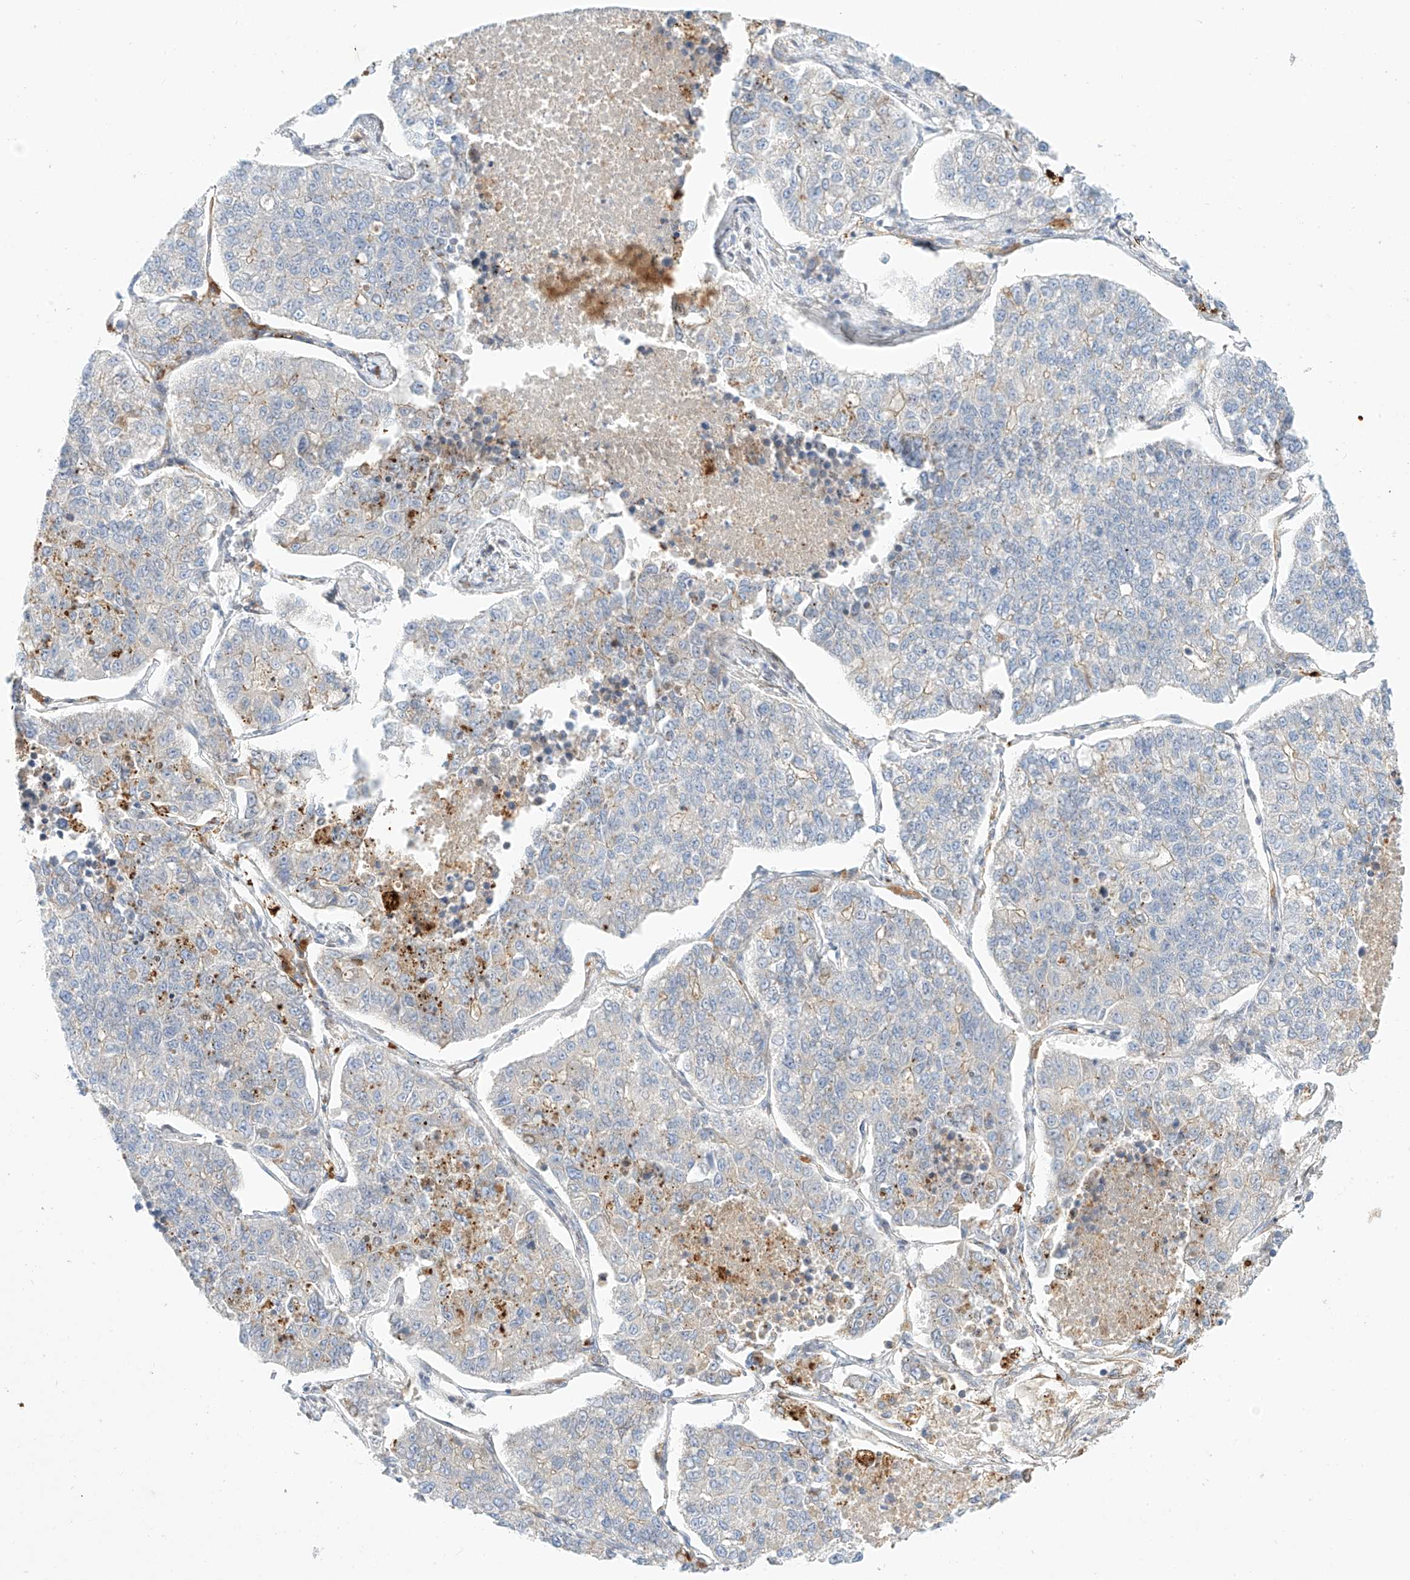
{"staining": {"intensity": "weak", "quantity": "<25%", "location": "cytoplasmic/membranous"}, "tissue": "lung cancer", "cell_type": "Tumor cells", "image_type": "cancer", "snomed": [{"axis": "morphology", "description": "Adenocarcinoma, NOS"}, {"axis": "topography", "description": "Lung"}], "caption": "Tumor cells show no significant positivity in lung adenocarcinoma. (DAB (3,3'-diaminobenzidine) immunohistochemistry with hematoxylin counter stain).", "gene": "PCYOX1", "patient": {"sex": "male", "age": 49}}